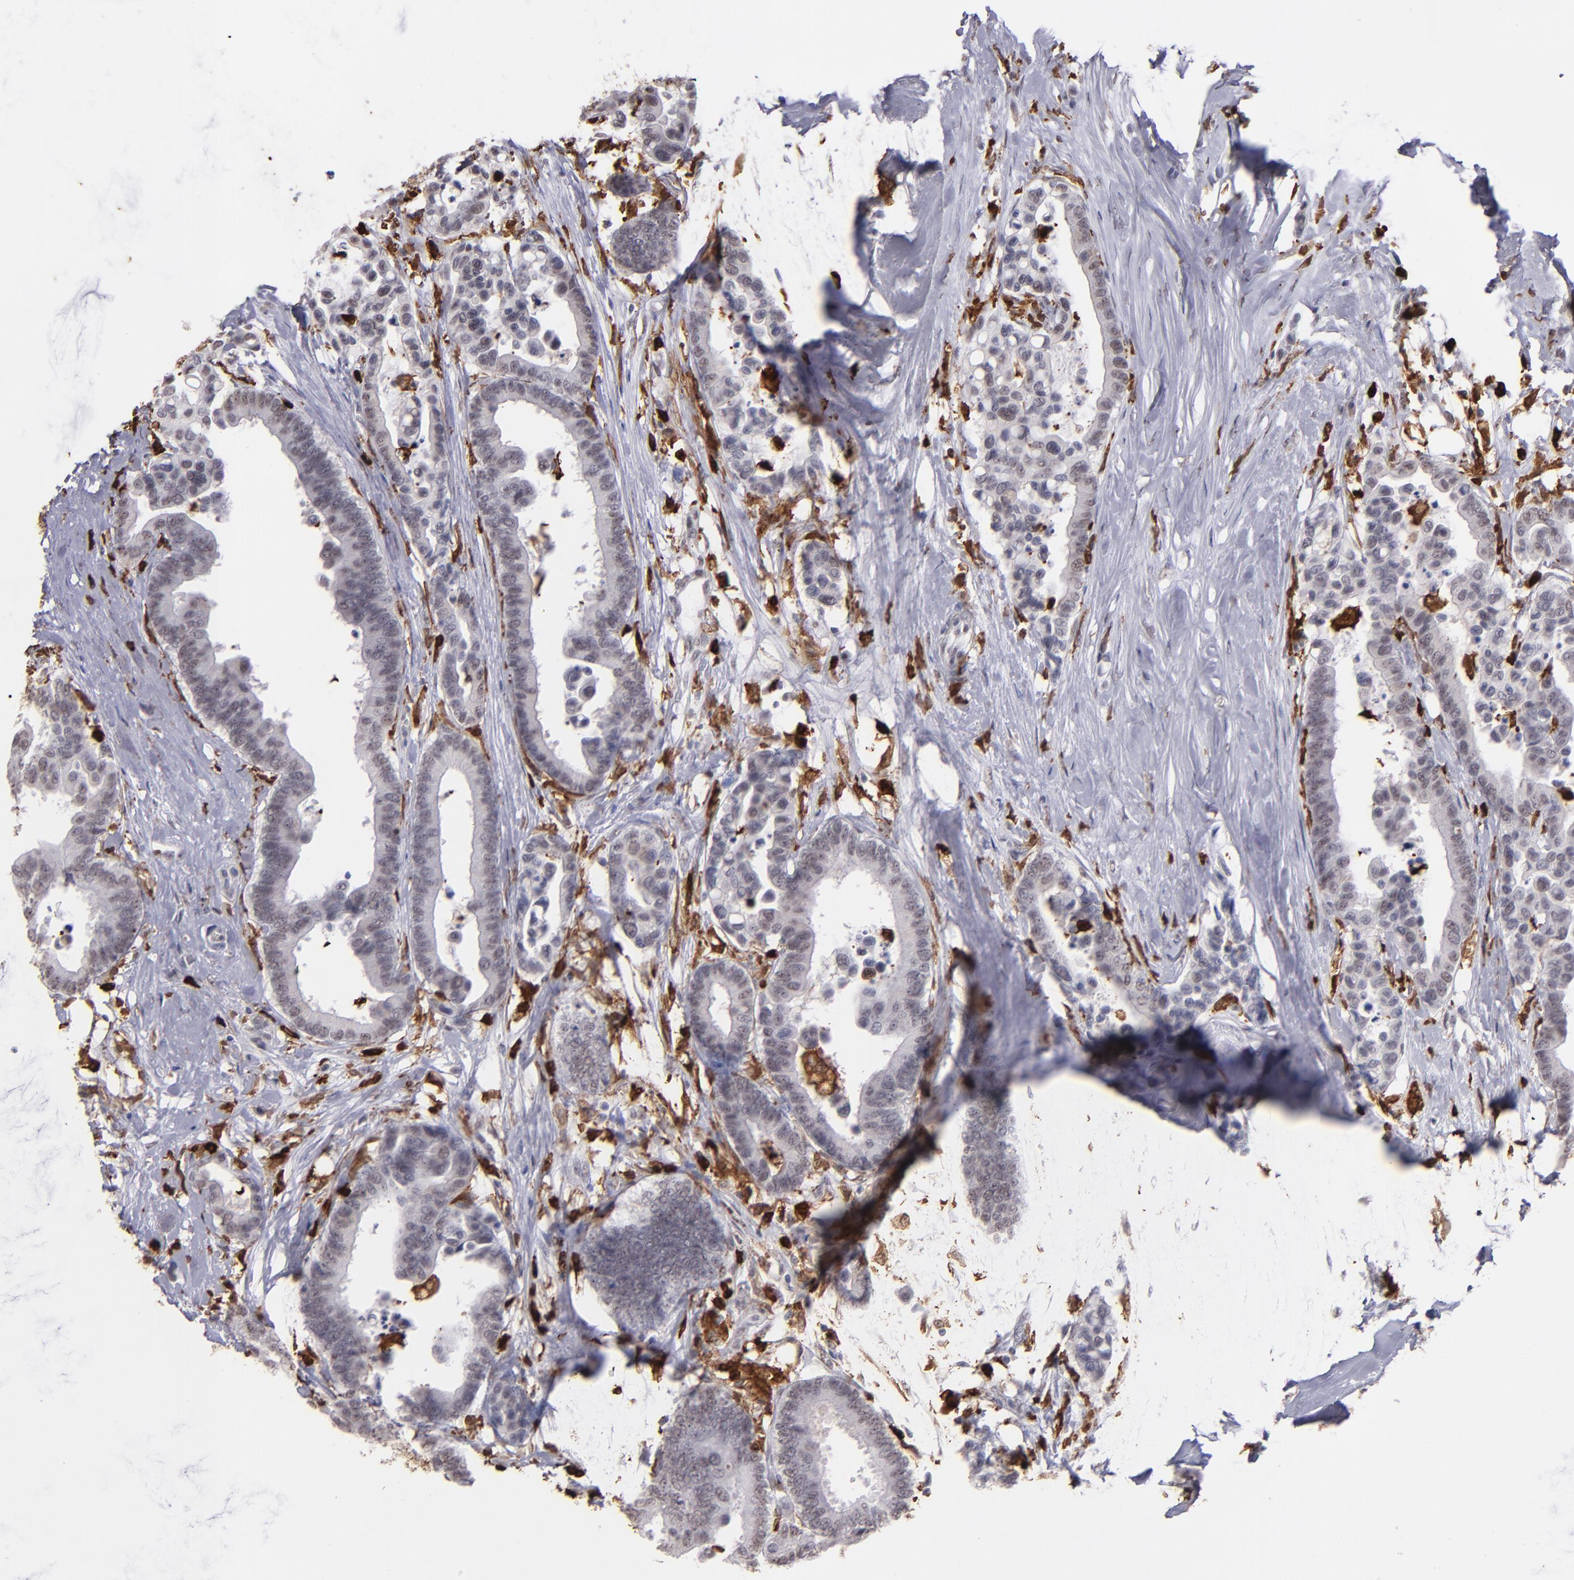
{"staining": {"intensity": "negative", "quantity": "none", "location": "none"}, "tissue": "colorectal cancer", "cell_type": "Tumor cells", "image_type": "cancer", "snomed": [{"axis": "morphology", "description": "Adenocarcinoma, NOS"}, {"axis": "topography", "description": "Colon"}], "caption": "The immunohistochemistry micrograph has no significant positivity in tumor cells of adenocarcinoma (colorectal) tissue.", "gene": "NCF2", "patient": {"sex": "male", "age": 82}}